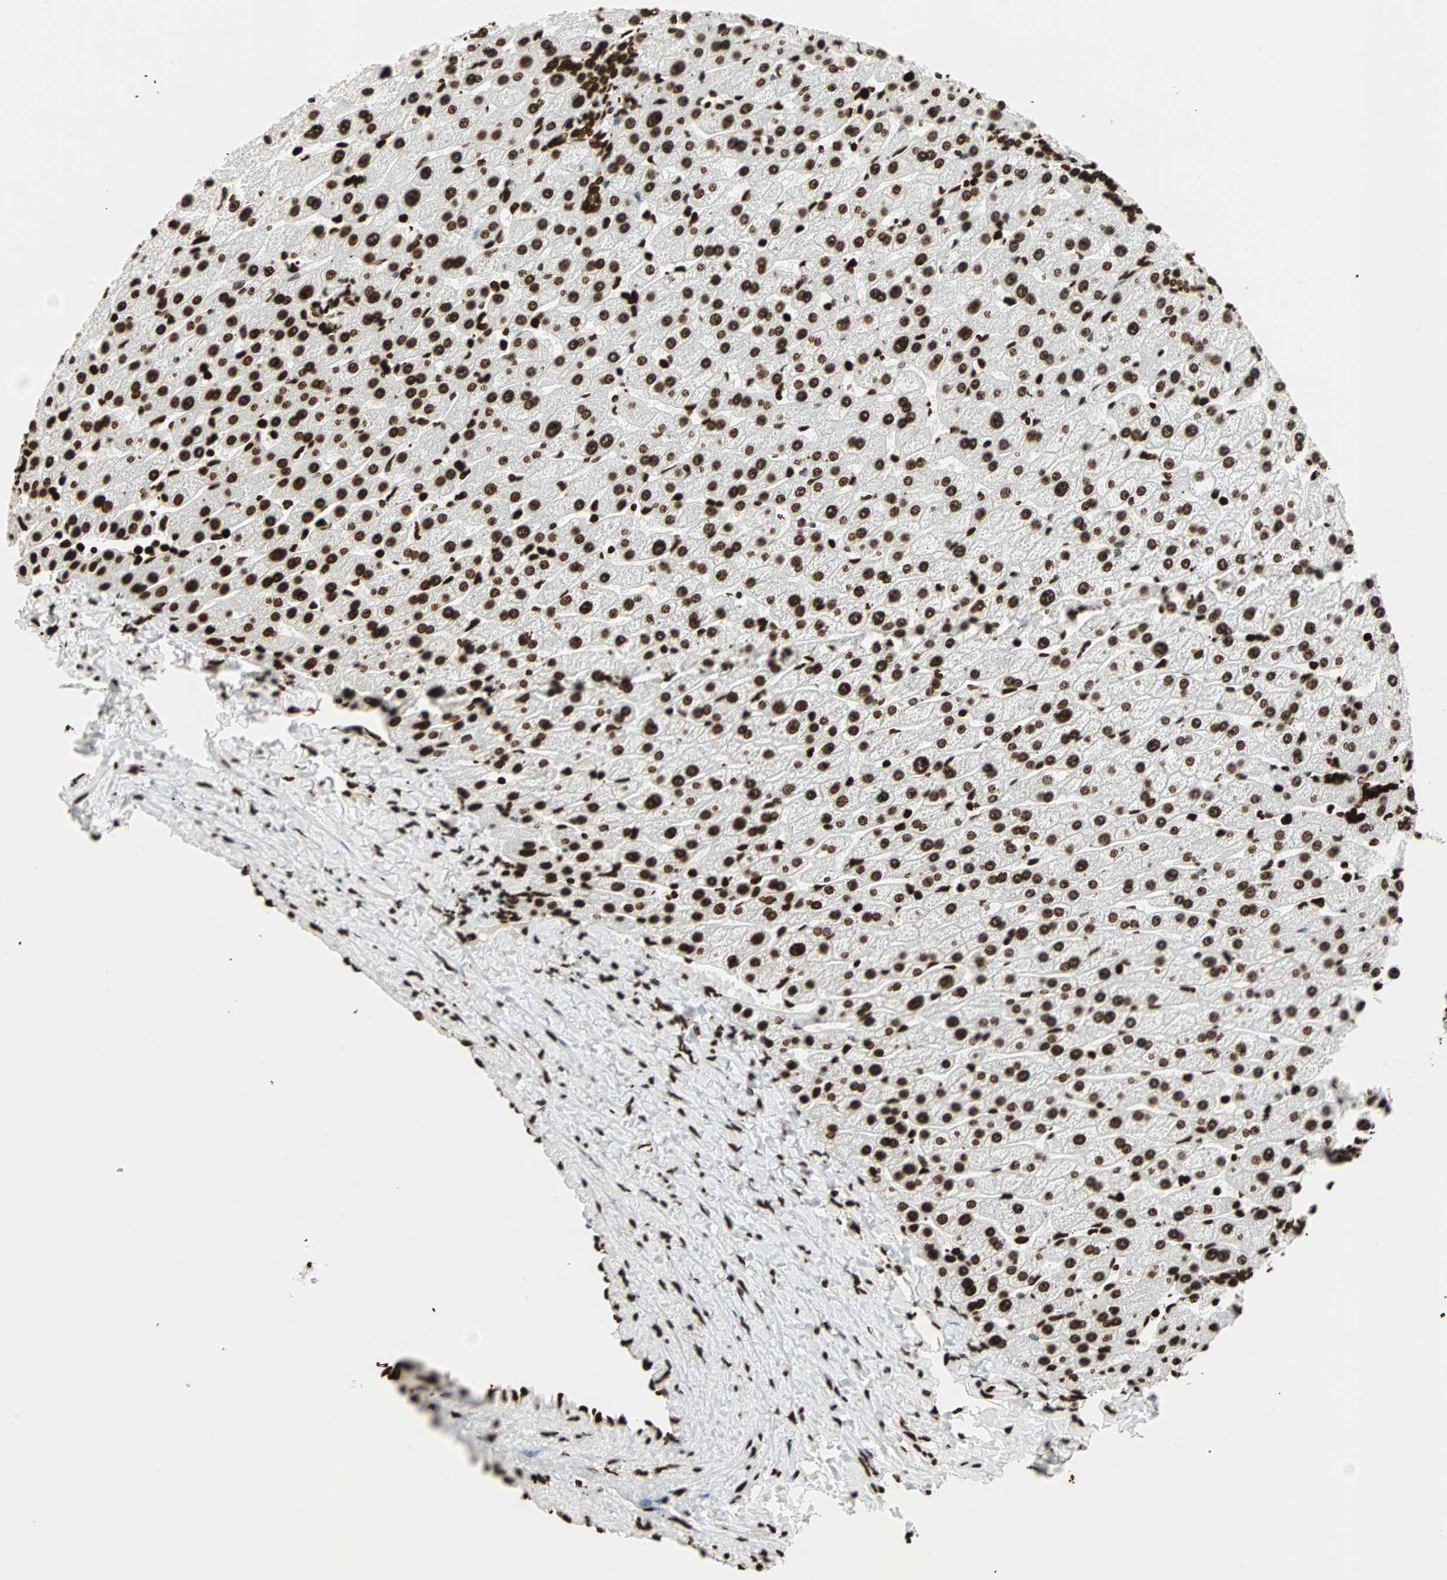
{"staining": {"intensity": "strong", "quantity": ">75%", "location": "nuclear"}, "tissue": "liver", "cell_type": "Cholangiocytes", "image_type": "normal", "snomed": [{"axis": "morphology", "description": "Normal tissue, NOS"}, {"axis": "morphology", "description": "Fibrosis, NOS"}, {"axis": "topography", "description": "Liver"}], "caption": "Cholangiocytes show strong nuclear positivity in approximately >75% of cells in normal liver.", "gene": "GLI2", "patient": {"sex": "female", "age": 29}}